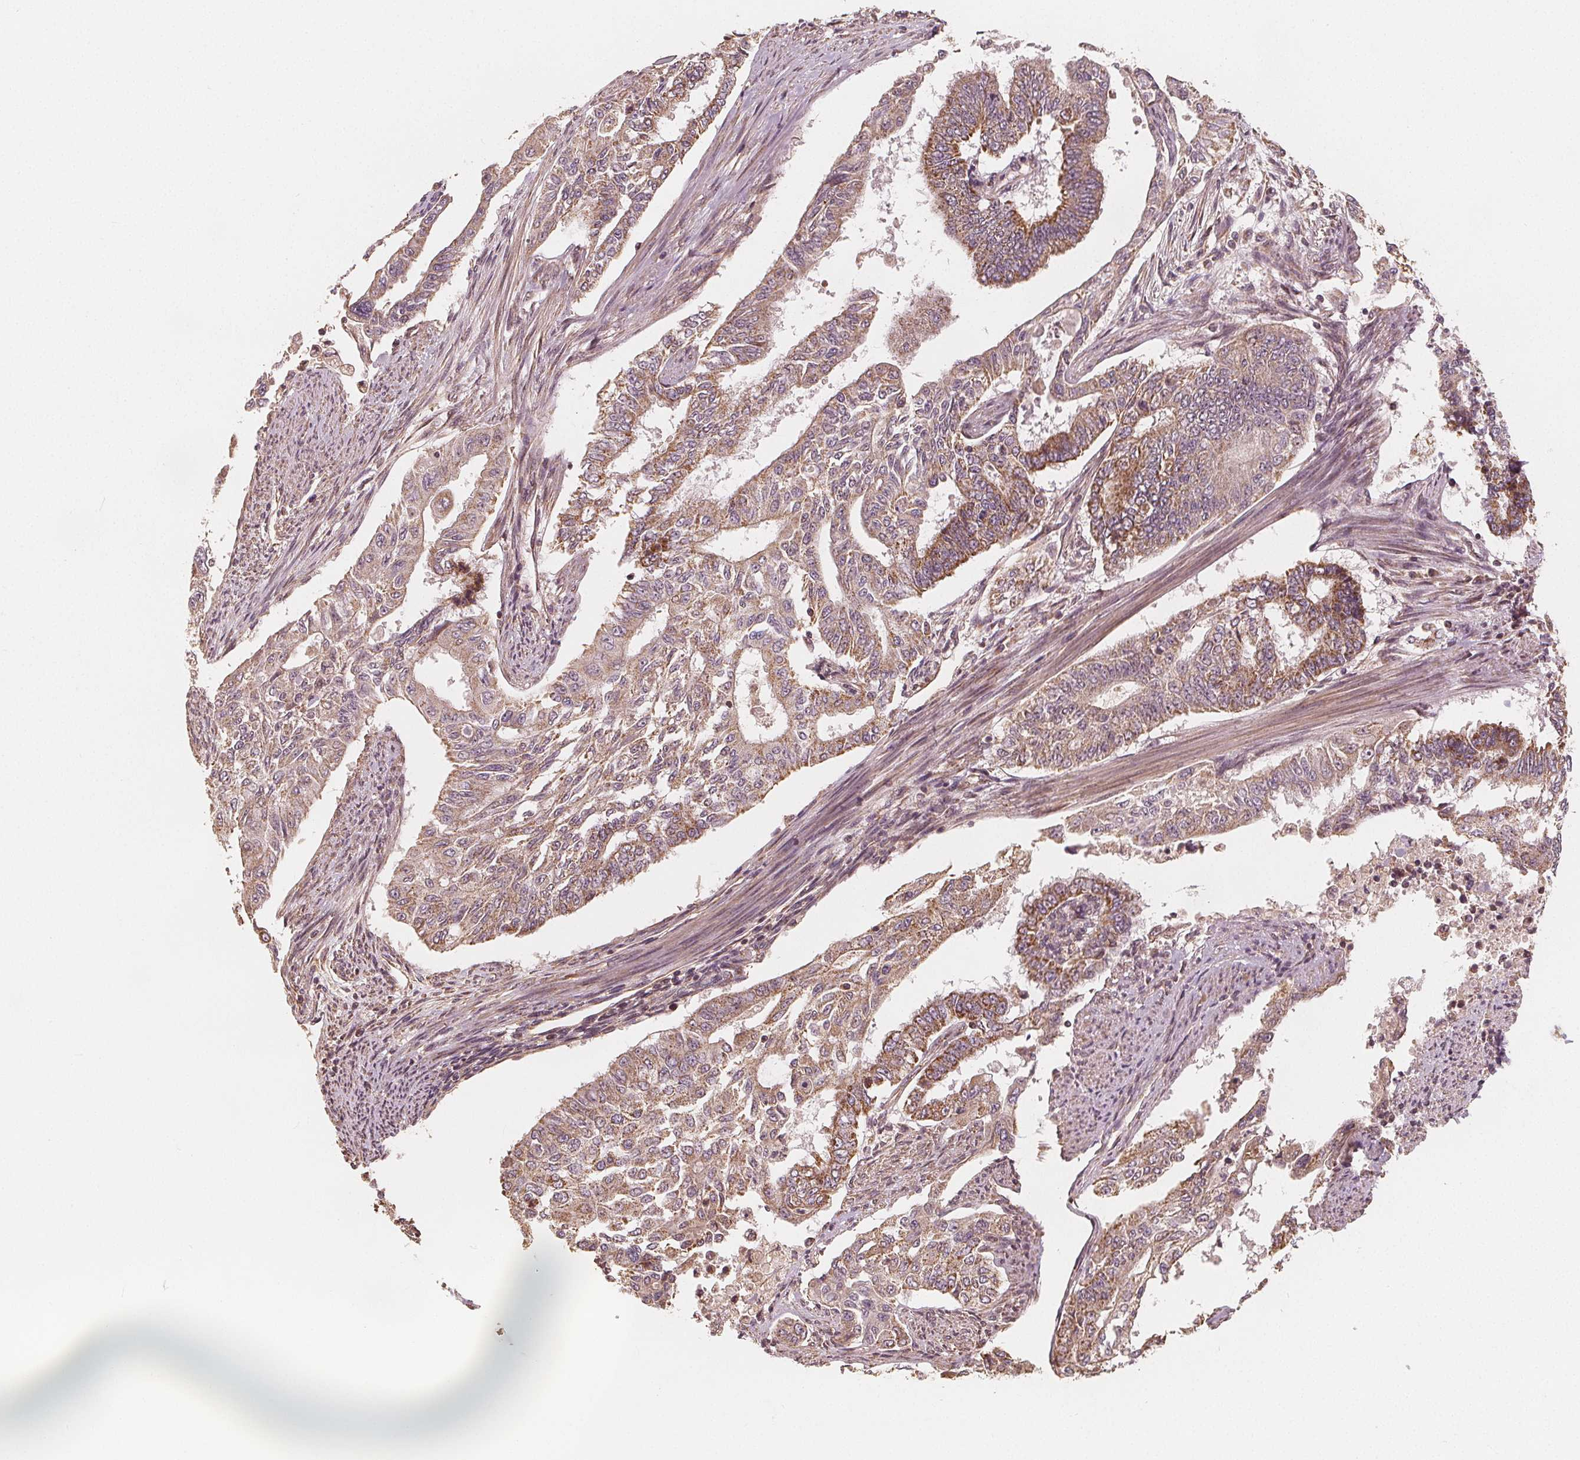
{"staining": {"intensity": "moderate", "quantity": ">75%", "location": "cytoplasmic/membranous"}, "tissue": "endometrial cancer", "cell_type": "Tumor cells", "image_type": "cancer", "snomed": [{"axis": "morphology", "description": "Adenocarcinoma, NOS"}, {"axis": "topography", "description": "Uterus"}], "caption": "Human adenocarcinoma (endometrial) stained with a brown dye reveals moderate cytoplasmic/membranous positive expression in approximately >75% of tumor cells.", "gene": "PEX26", "patient": {"sex": "female", "age": 59}}